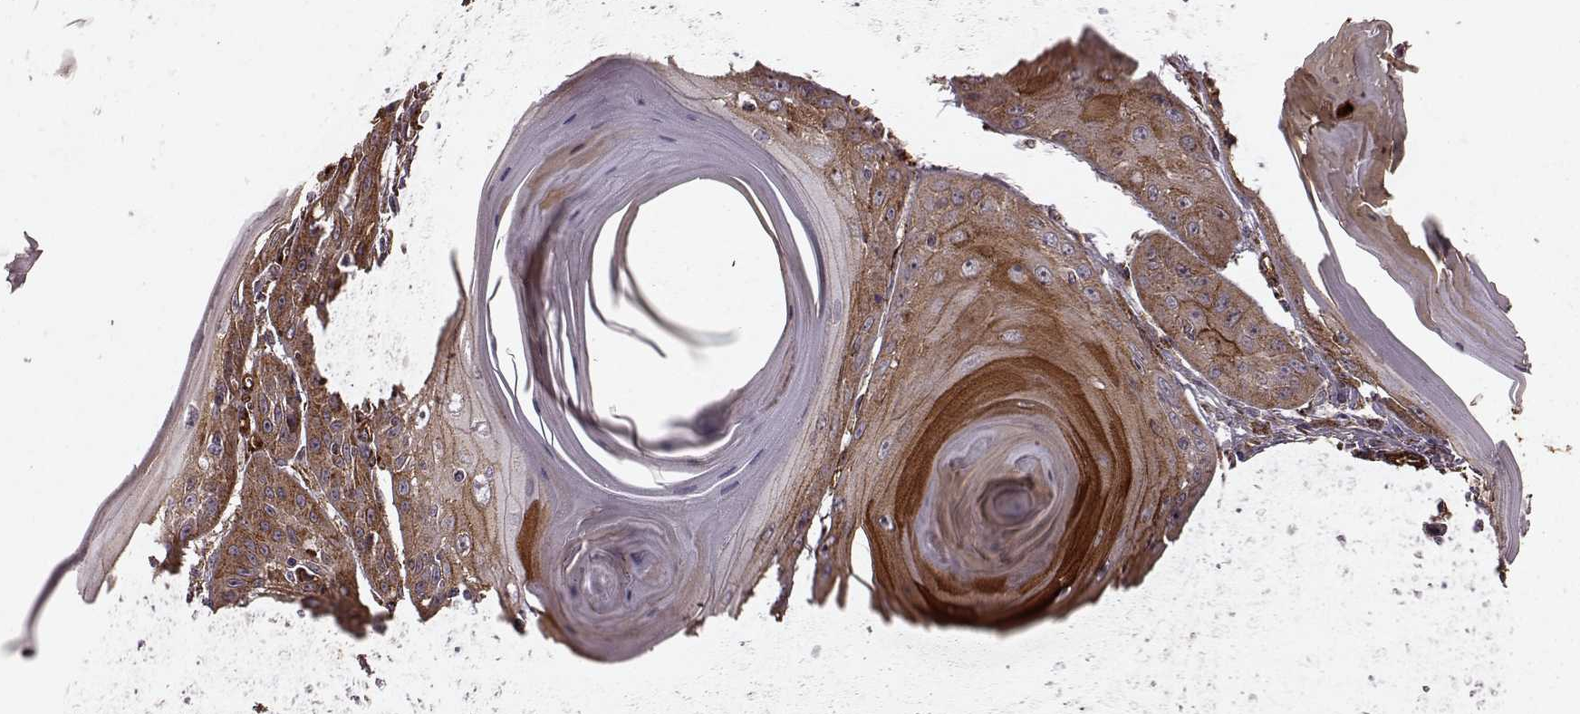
{"staining": {"intensity": "moderate", "quantity": ">75%", "location": "cytoplasmic/membranous"}, "tissue": "skin cancer", "cell_type": "Tumor cells", "image_type": "cancer", "snomed": [{"axis": "morphology", "description": "Squamous cell carcinoma, NOS"}, {"axis": "topography", "description": "Skin"}, {"axis": "topography", "description": "Vulva"}], "caption": "An image showing moderate cytoplasmic/membranous staining in about >75% of tumor cells in skin squamous cell carcinoma, as visualized by brown immunohistochemical staining.", "gene": "FXN", "patient": {"sex": "female", "age": 85}}